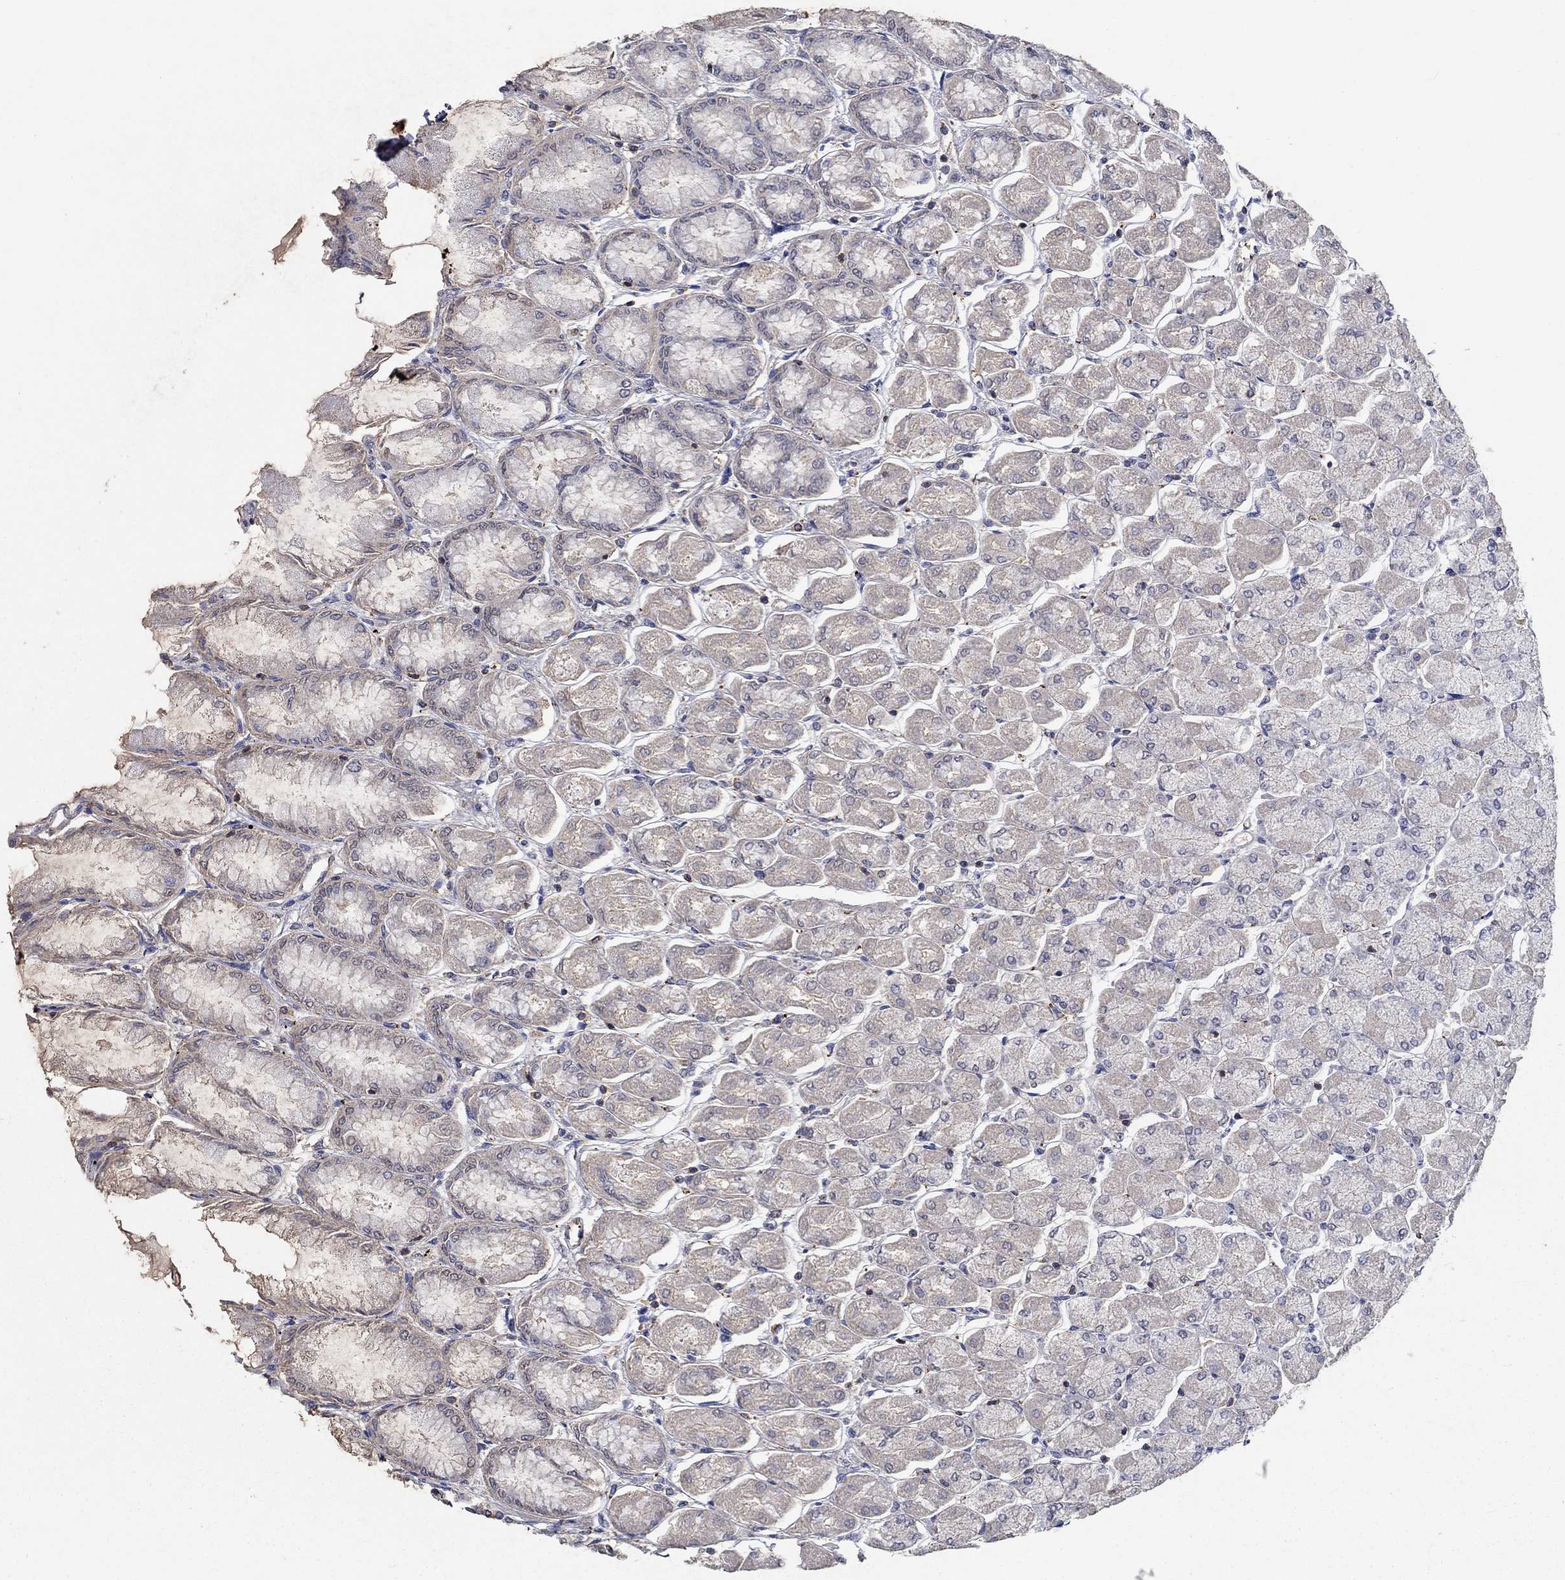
{"staining": {"intensity": "weak", "quantity": "25%-75%", "location": "cytoplasmic/membranous"}, "tissue": "stomach", "cell_type": "Glandular cells", "image_type": "normal", "snomed": [{"axis": "morphology", "description": "Normal tissue, NOS"}, {"axis": "topography", "description": "Stomach, upper"}], "caption": "Protein staining of unremarkable stomach shows weak cytoplasmic/membranous positivity in about 25%-75% of glandular cells.", "gene": "AGFG2", "patient": {"sex": "male", "age": 60}}